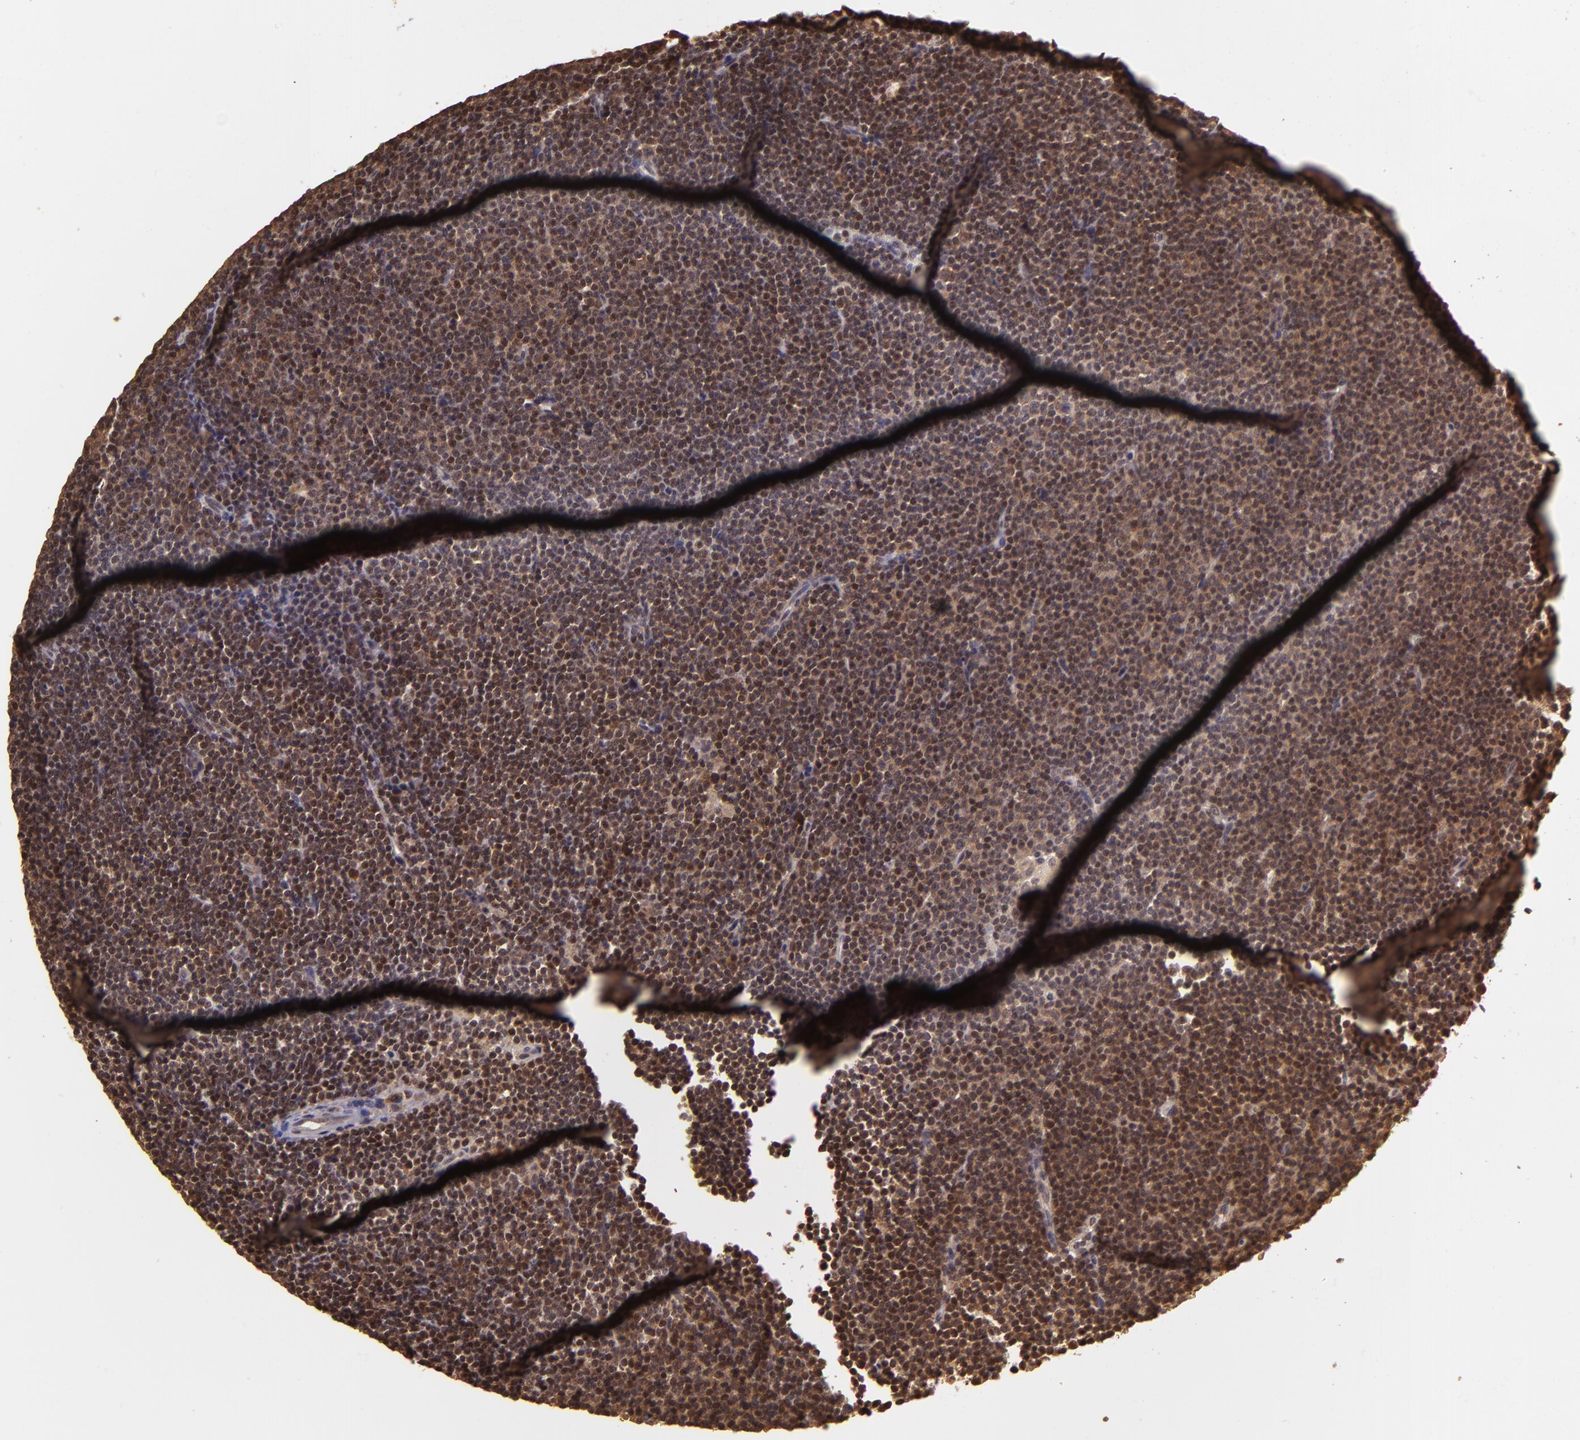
{"staining": {"intensity": "weak", "quantity": ">75%", "location": "nuclear"}, "tissue": "lymphoma", "cell_type": "Tumor cells", "image_type": "cancer", "snomed": [{"axis": "morphology", "description": "Malignant lymphoma, non-Hodgkin's type, Low grade"}, {"axis": "topography", "description": "Lymph node"}], "caption": "The immunohistochemical stain shows weak nuclear expression in tumor cells of lymphoma tissue.", "gene": "TXNRD2", "patient": {"sex": "female", "age": 69}}